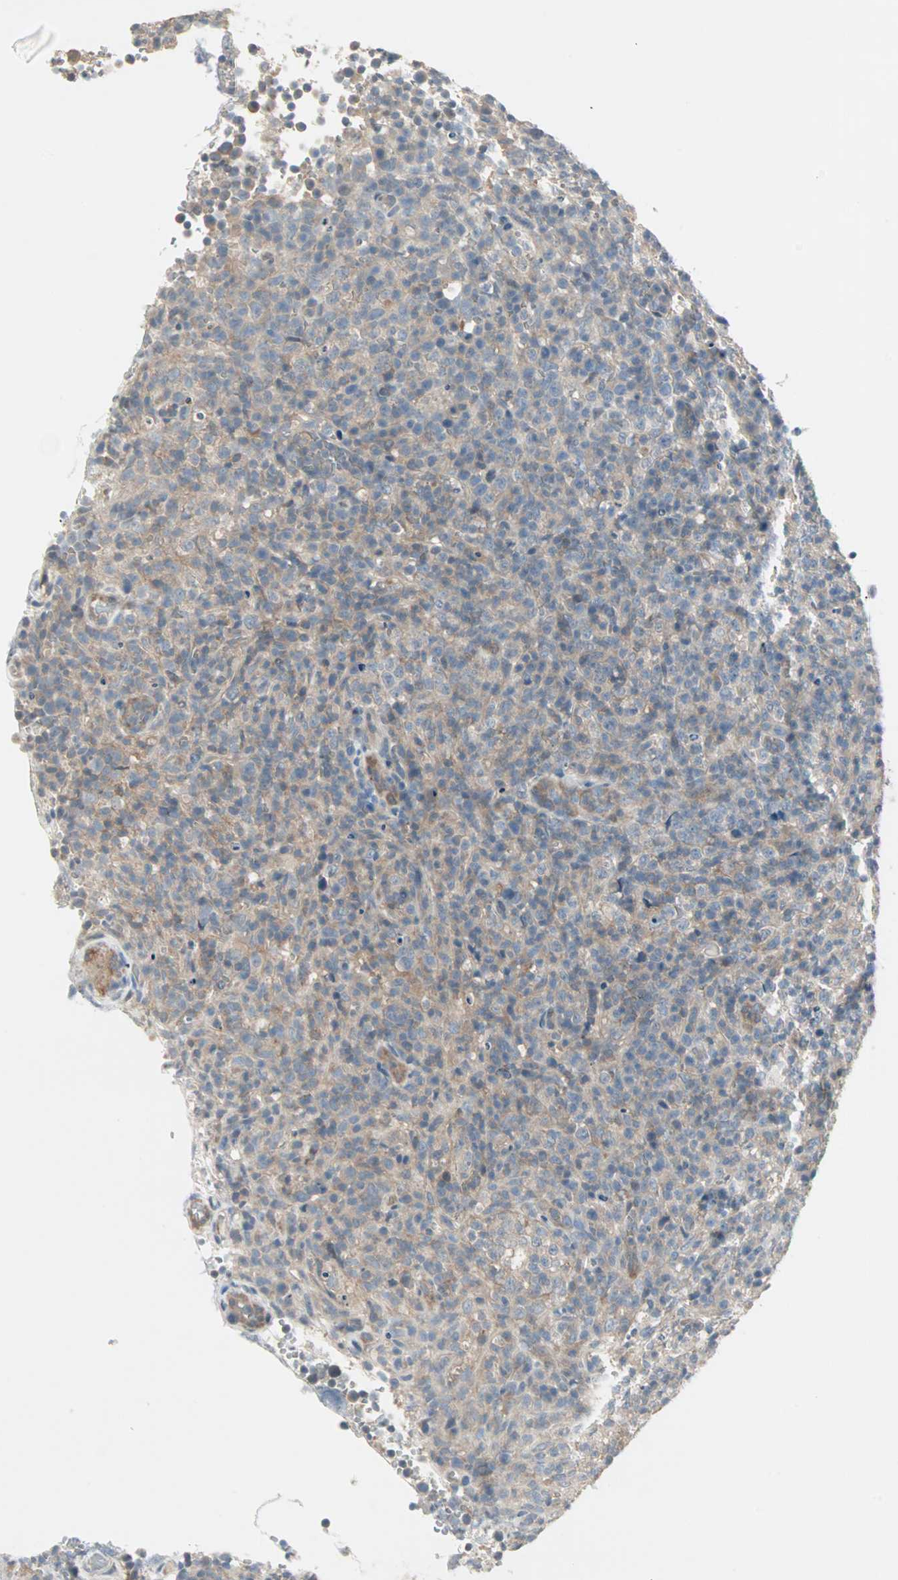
{"staining": {"intensity": "weak", "quantity": ">75%", "location": "cytoplasmic/membranous"}, "tissue": "lymphoma", "cell_type": "Tumor cells", "image_type": "cancer", "snomed": [{"axis": "morphology", "description": "Malignant lymphoma, non-Hodgkin's type, High grade"}, {"axis": "topography", "description": "Lymph node"}], "caption": "Immunohistochemical staining of human malignant lymphoma, non-Hodgkin's type (high-grade) reveals low levels of weak cytoplasmic/membranous protein staining in approximately >75% of tumor cells.", "gene": "ZFP36", "patient": {"sex": "female", "age": 76}}